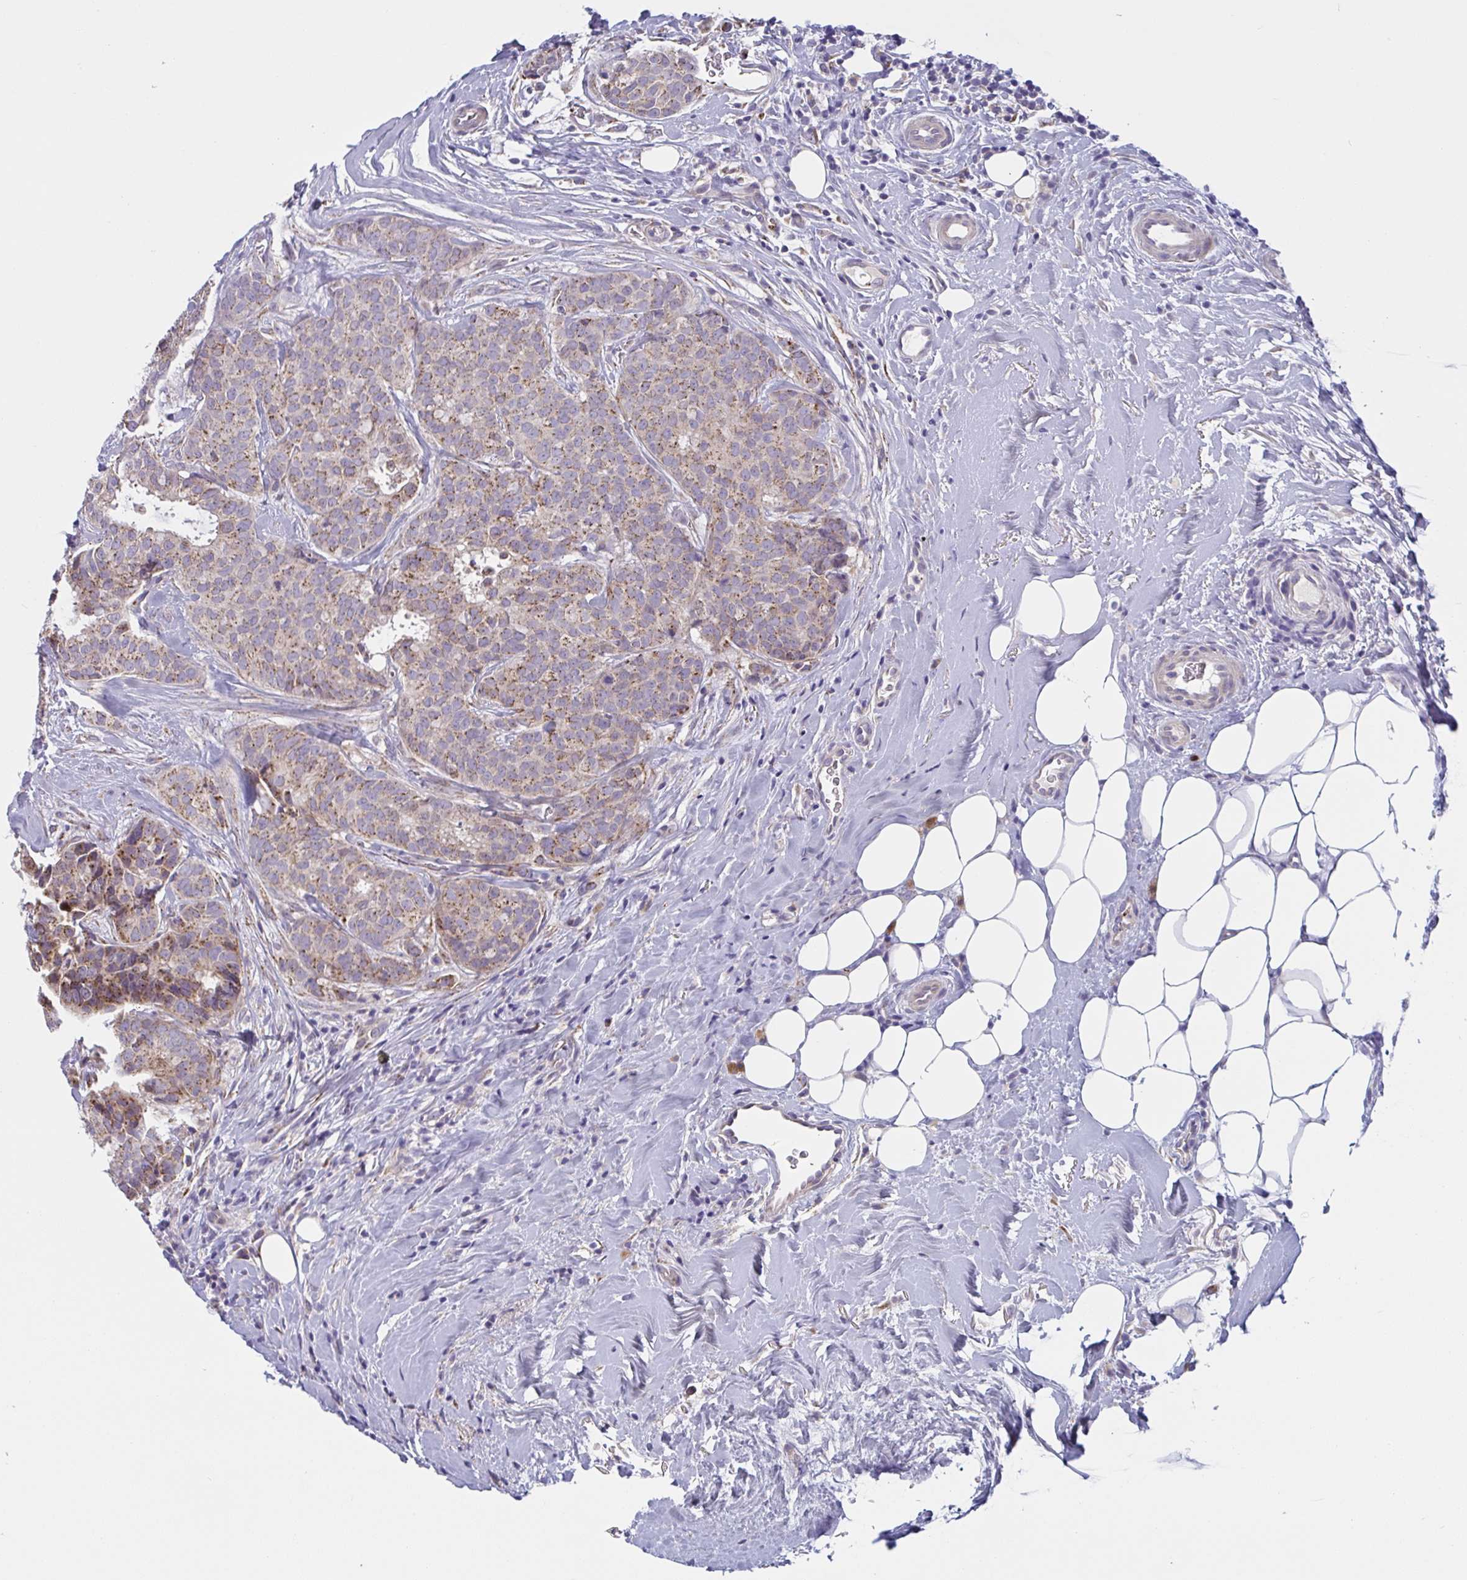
{"staining": {"intensity": "moderate", "quantity": ">75%", "location": "cytoplasmic/membranous"}, "tissue": "breast cancer", "cell_type": "Tumor cells", "image_type": "cancer", "snomed": [{"axis": "morphology", "description": "Duct carcinoma"}, {"axis": "topography", "description": "Breast"}], "caption": "Tumor cells show medium levels of moderate cytoplasmic/membranous expression in about >75% of cells in breast cancer.", "gene": "MRPS2", "patient": {"sex": "female", "age": 84}}